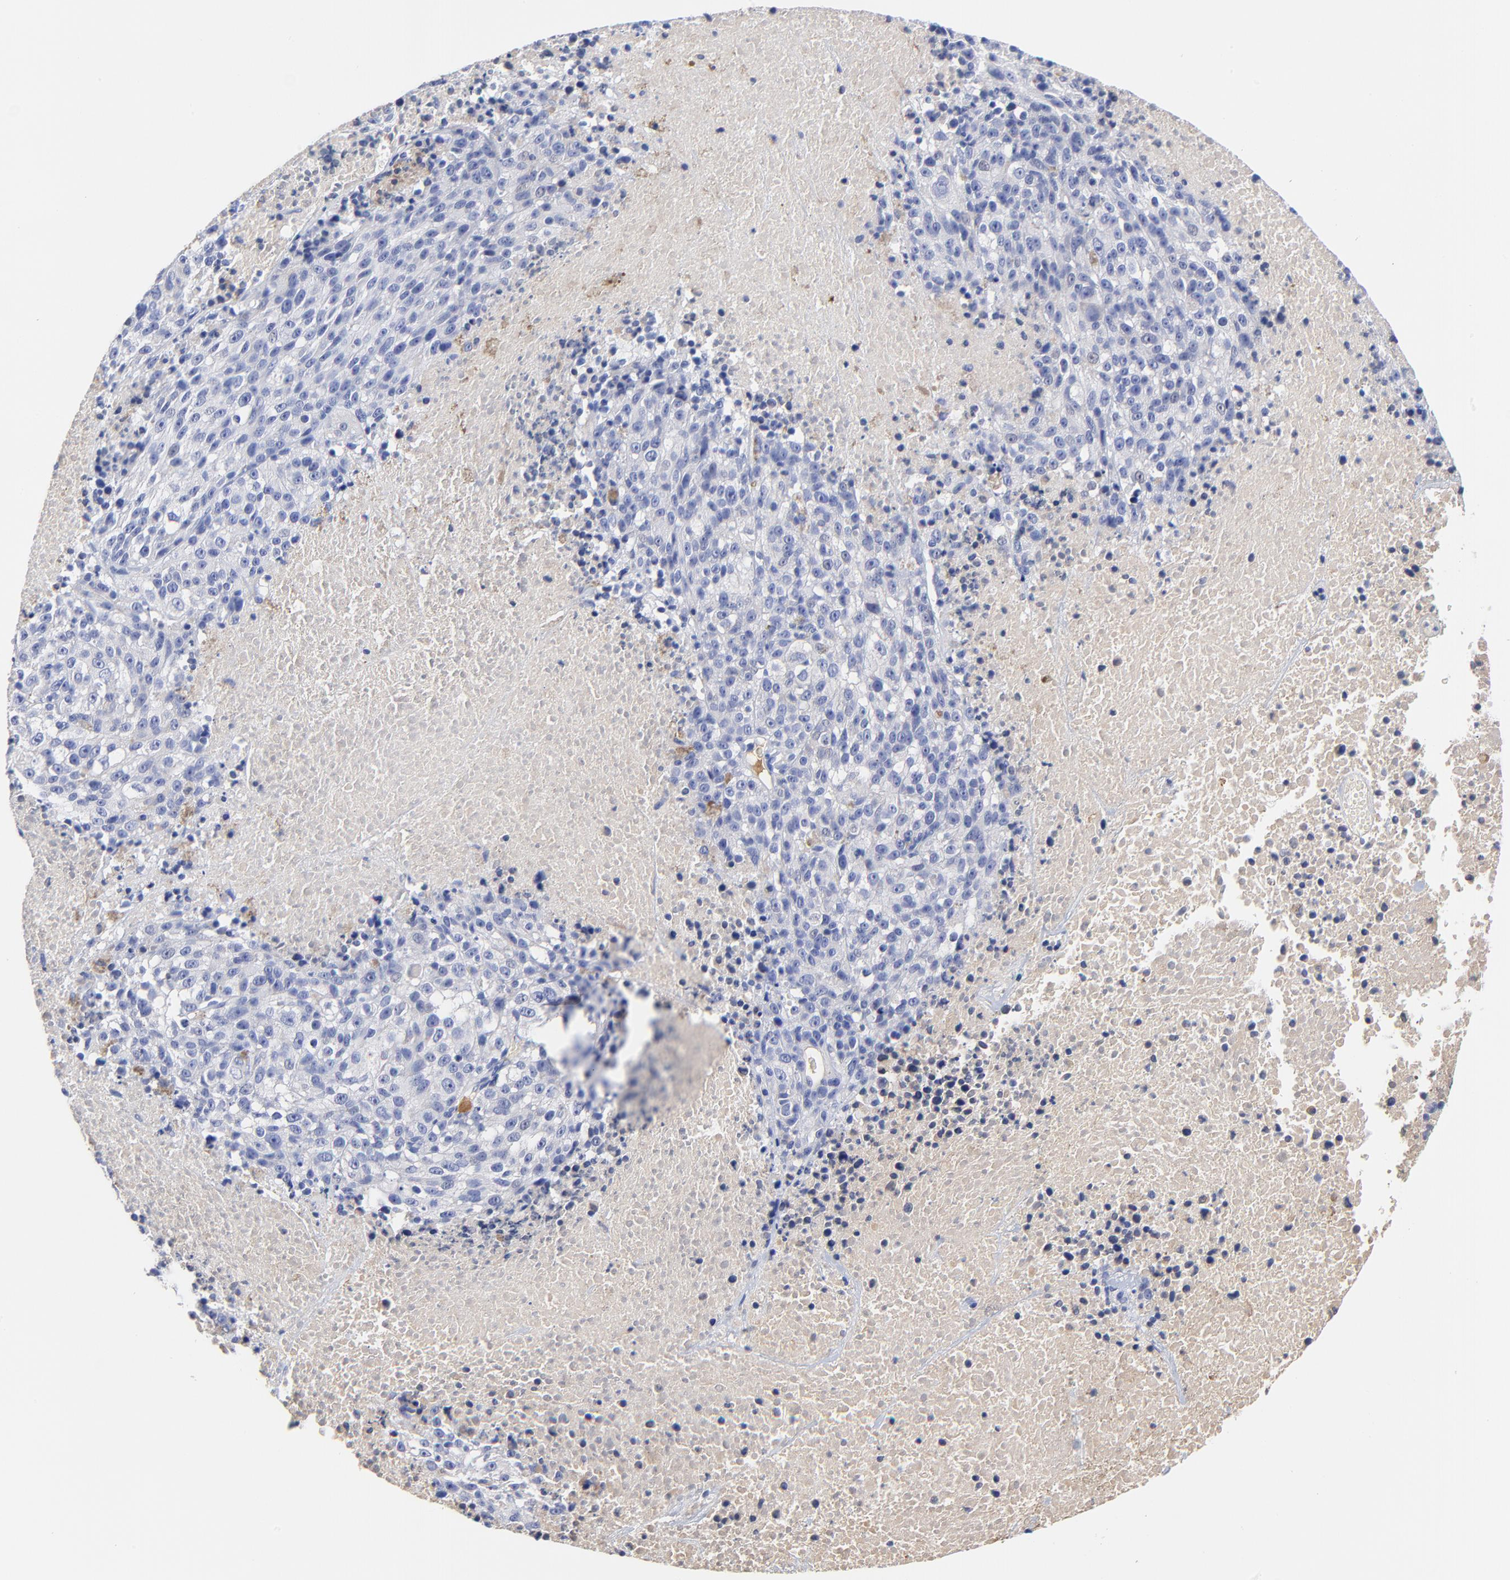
{"staining": {"intensity": "weak", "quantity": "<25%", "location": "cytoplasmic/membranous"}, "tissue": "melanoma", "cell_type": "Tumor cells", "image_type": "cancer", "snomed": [{"axis": "morphology", "description": "Malignant melanoma, Metastatic site"}, {"axis": "topography", "description": "Cerebral cortex"}], "caption": "An immunohistochemistry (IHC) micrograph of melanoma is shown. There is no staining in tumor cells of melanoma. (DAB immunohistochemistry (IHC) visualized using brightfield microscopy, high magnification).", "gene": "IGLV3-10", "patient": {"sex": "female", "age": 52}}